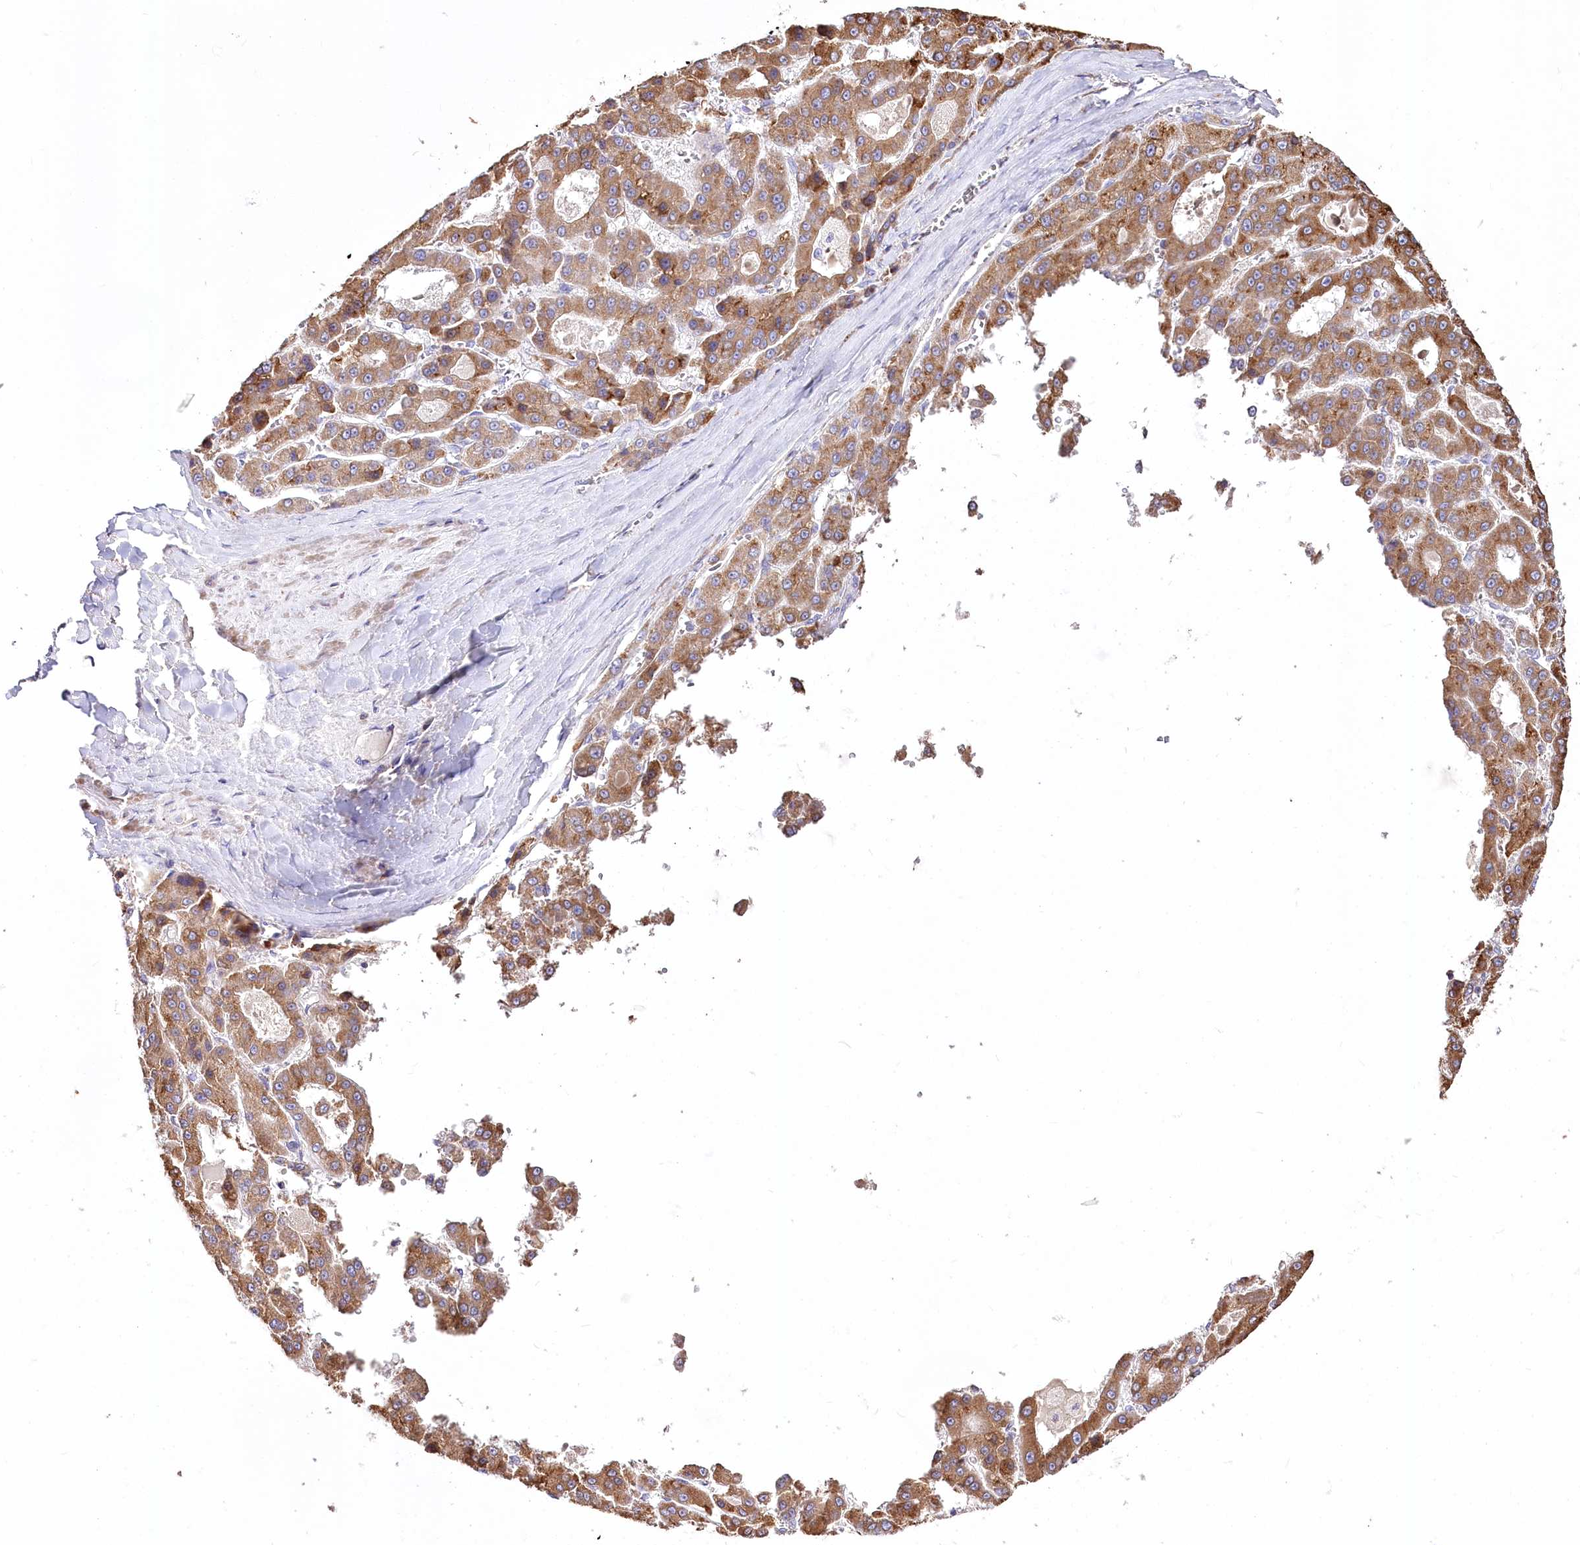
{"staining": {"intensity": "moderate", "quantity": ">75%", "location": "cytoplasmic/membranous"}, "tissue": "liver cancer", "cell_type": "Tumor cells", "image_type": "cancer", "snomed": [{"axis": "morphology", "description": "Carcinoma, Hepatocellular, NOS"}, {"axis": "topography", "description": "Liver"}], "caption": "Liver hepatocellular carcinoma tissue displays moderate cytoplasmic/membranous expression in approximately >75% of tumor cells, visualized by immunohistochemistry.", "gene": "PTER", "patient": {"sex": "male", "age": 70}}